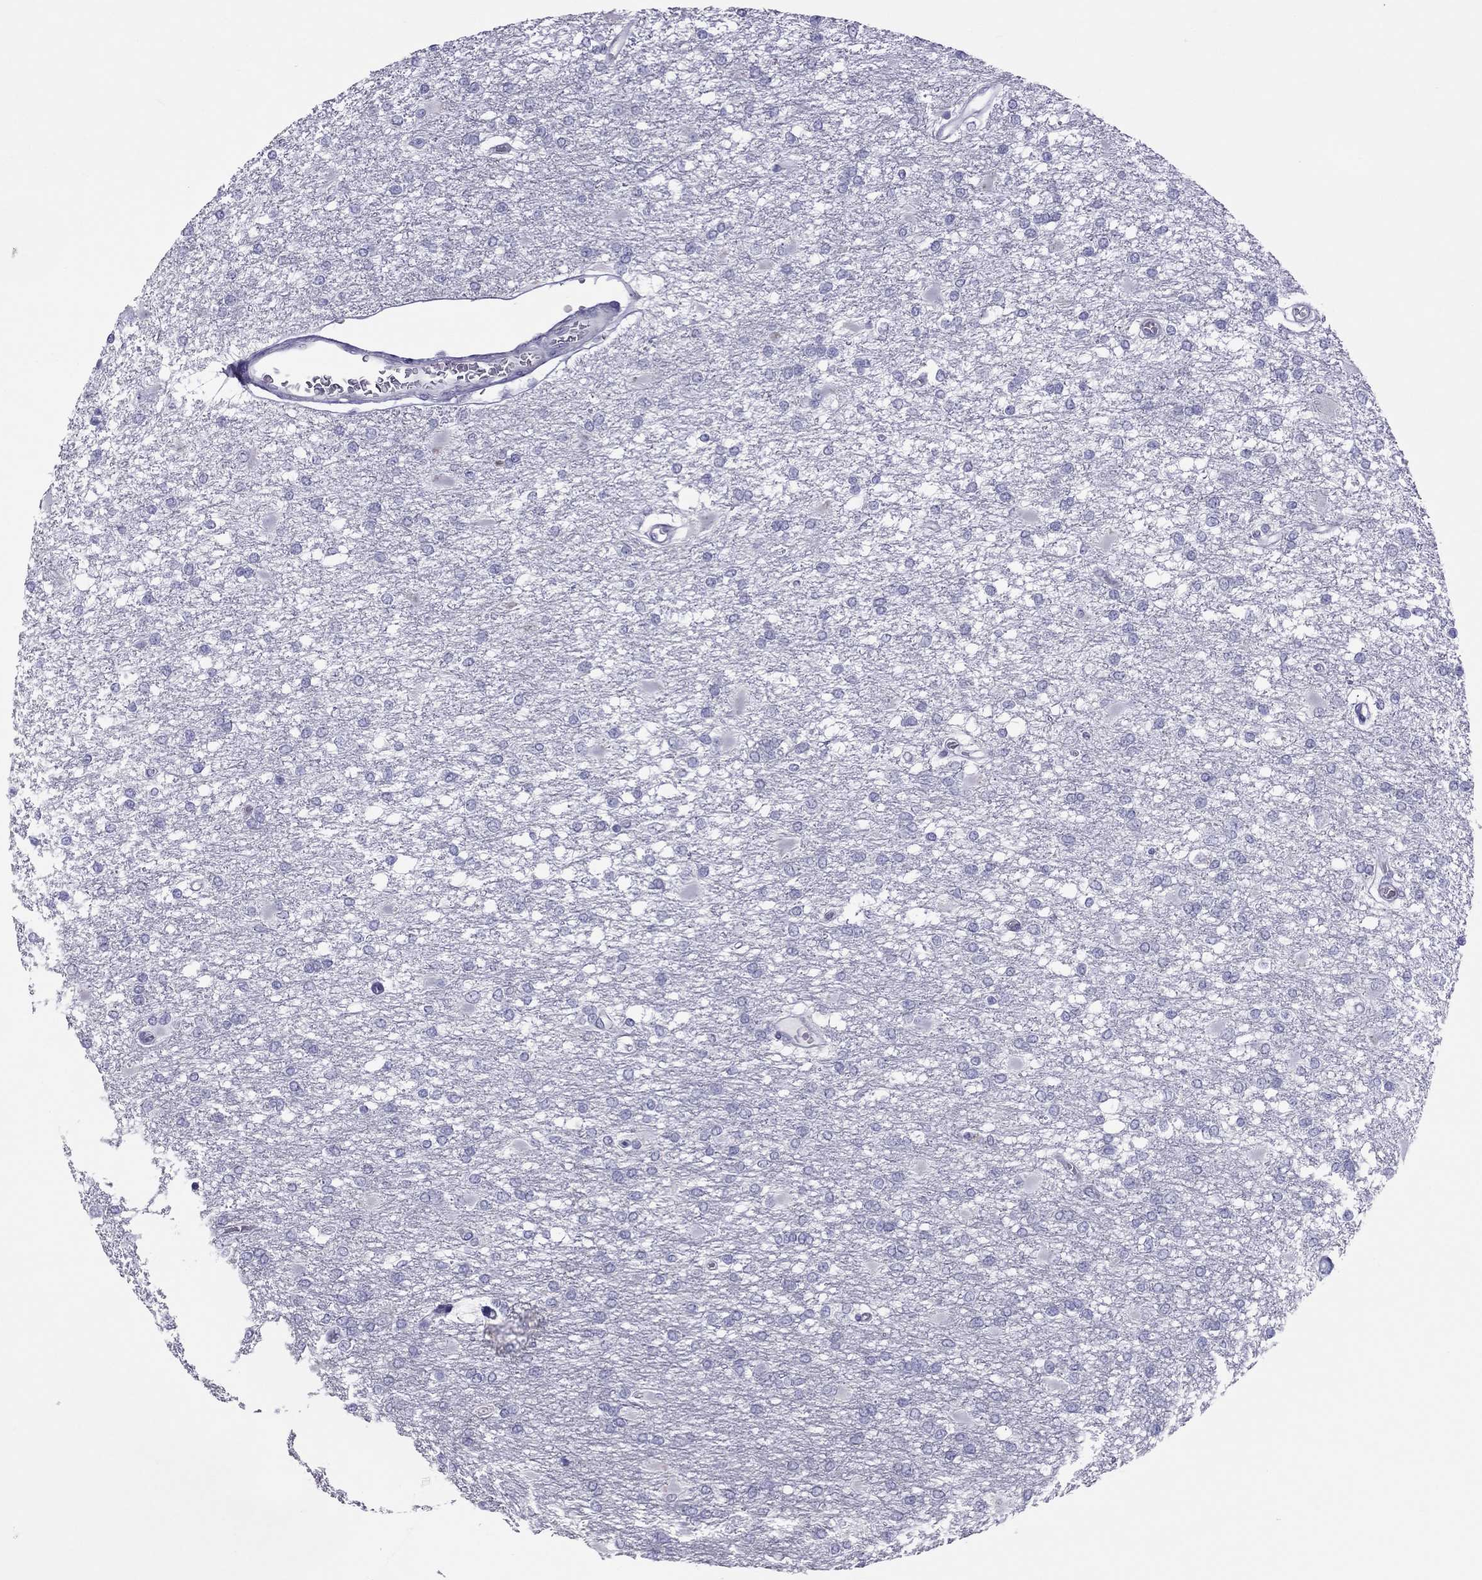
{"staining": {"intensity": "negative", "quantity": "none", "location": "none"}, "tissue": "glioma", "cell_type": "Tumor cells", "image_type": "cancer", "snomed": [{"axis": "morphology", "description": "Glioma, malignant, High grade"}, {"axis": "topography", "description": "Cerebral cortex"}], "caption": "Tumor cells are negative for brown protein staining in glioma.", "gene": "TEX14", "patient": {"sex": "male", "age": 79}}